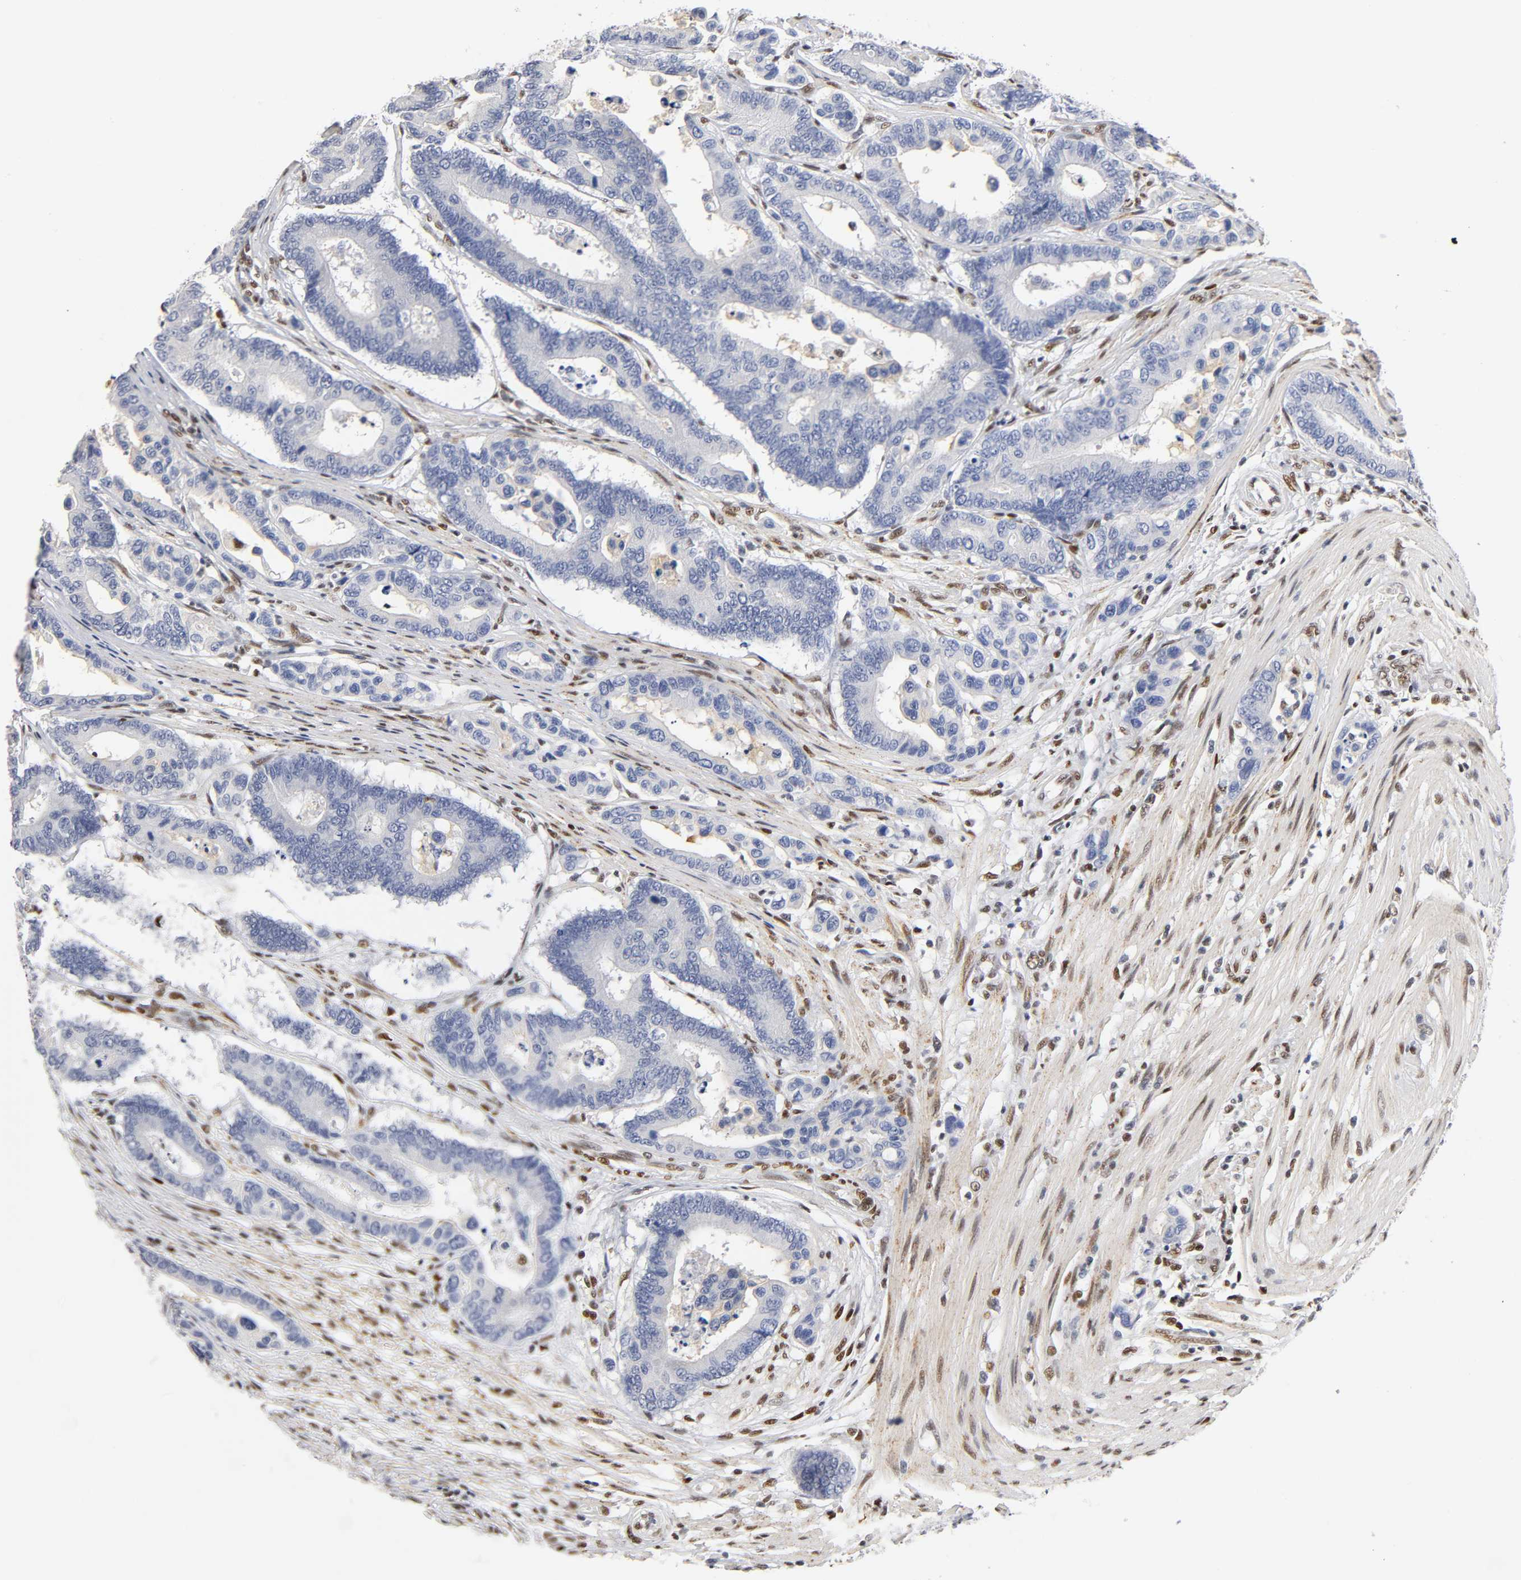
{"staining": {"intensity": "negative", "quantity": "none", "location": "none"}, "tissue": "colorectal cancer", "cell_type": "Tumor cells", "image_type": "cancer", "snomed": [{"axis": "morphology", "description": "Normal tissue, NOS"}, {"axis": "morphology", "description": "Adenocarcinoma, NOS"}, {"axis": "topography", "description": "Colon"}], "caption": "A photomicrograph of human colorectal adenocarcinoma is negative for staining in tumor cells.", "gene": "NR3C1", "patient": {"sex": "male", "age": 82}}